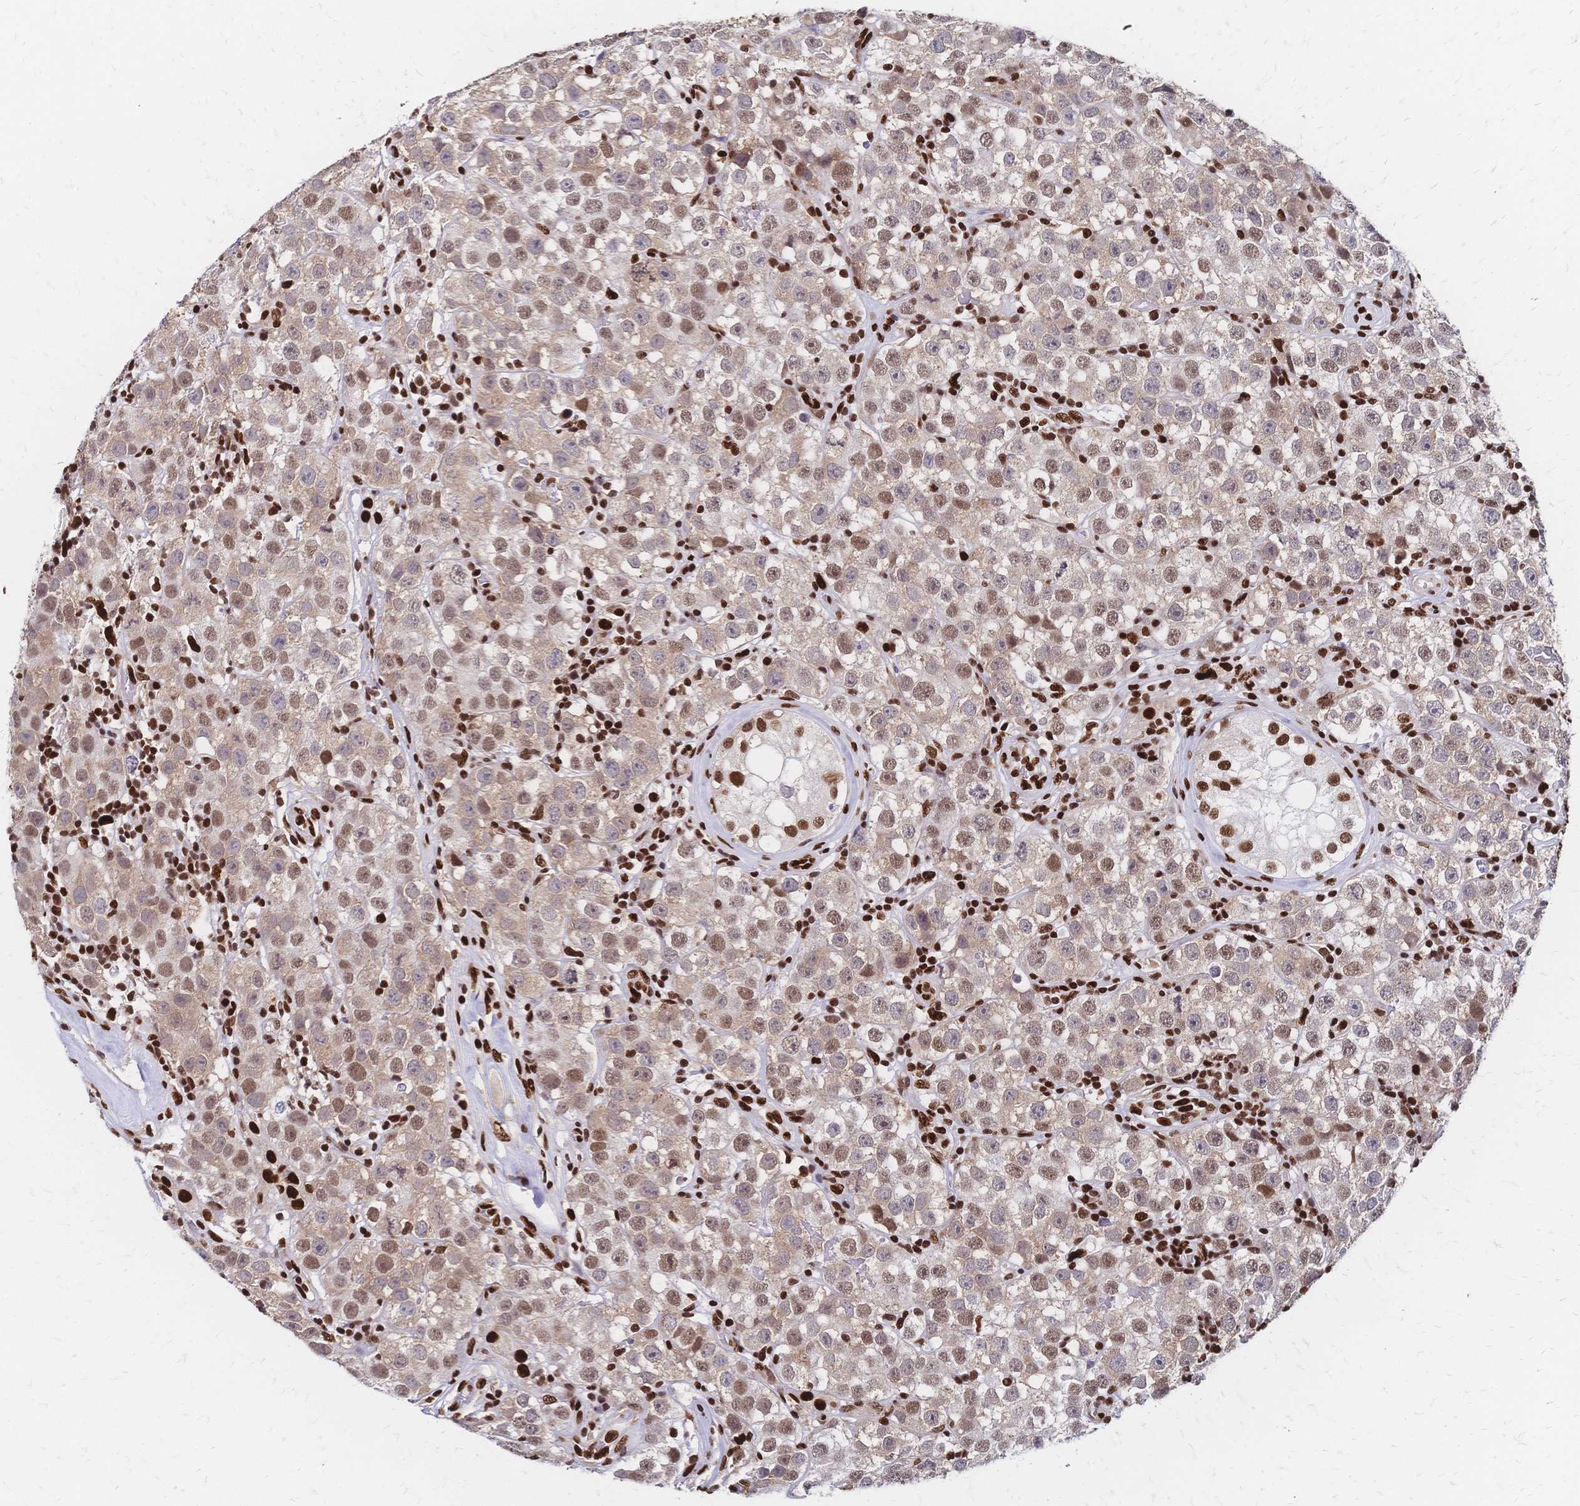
{"staining": {"intensity": "moderate", "quantity": ">75%", "location": "nuclear"}, "tissue": "testis cancer", "cell_type": "Tumor cells", "image_type": "cancer", "snomed": [{"axis": "morphology", "description": "Seminoma, NOS"}, {"axis": "topography", "description": "Testis"}], "caption": "Immunohistochemistry (IHC) (DAB) staining of human testis cancer reveals moderate nuclear protein staining in approximately >75% of tumor cells. Nuclei are stained in blue.", "gene": "HDGF", "patient": {"sex": "male", "age": 34}}